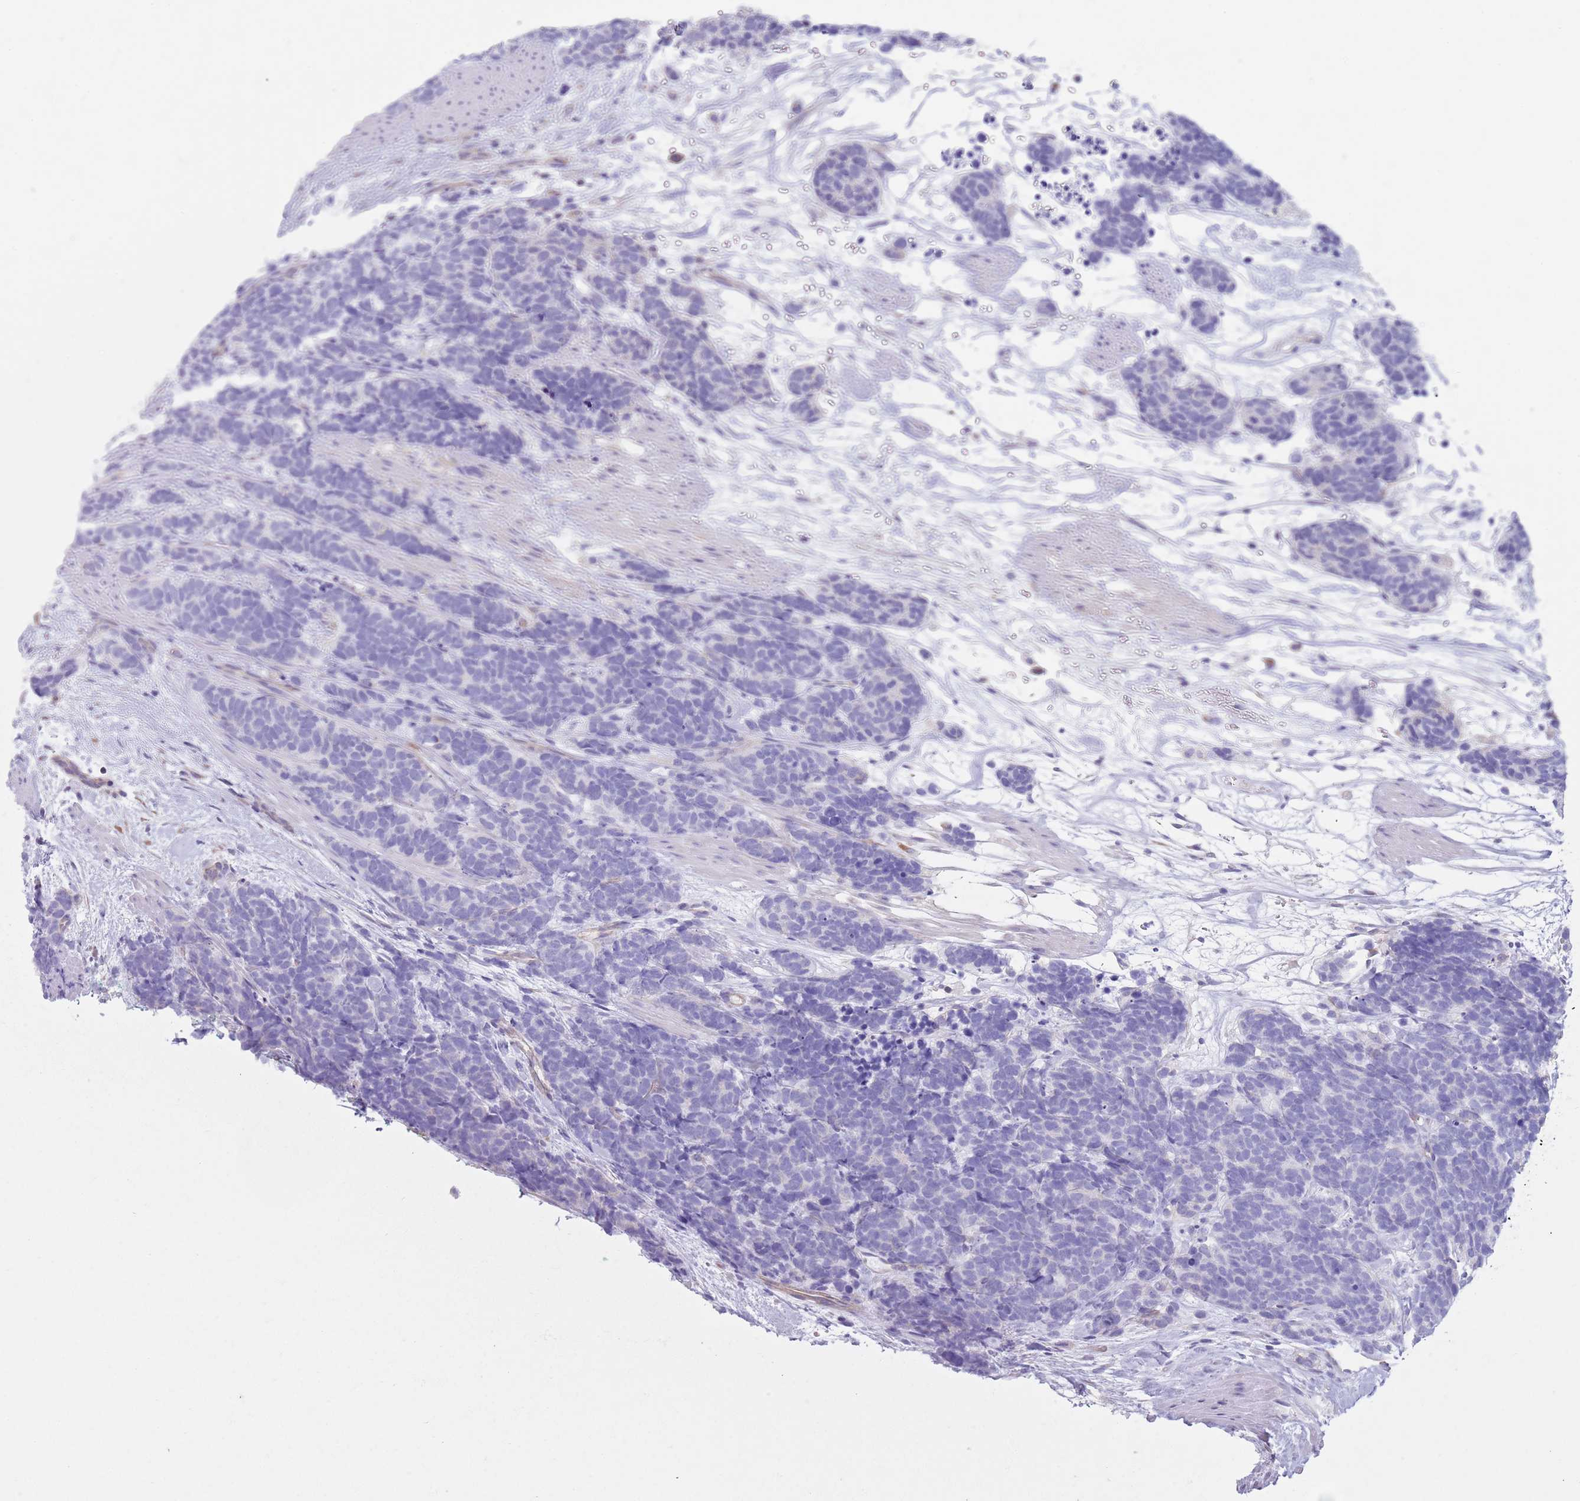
{"staining": {"intensity": "negative", "quantity": "none", "location": "none"}, "tissue": "carcinoid", "cell_type": "Tumor cells", "image_type": "cancer", "snomed": [{"axis": "morphology", "description": "Carcinoma, NOS"}, {"axis": "morphology", "description": "Carcinoid, malignant, NOS"}, {"axis": "topography", "description": "Prostate"}], "caption": "Immunohistochemistry of human carcinoid exhibits no staining in tumor cells.", "gene": "RBP3", "patient": {"sex": "male", "age": 57}}